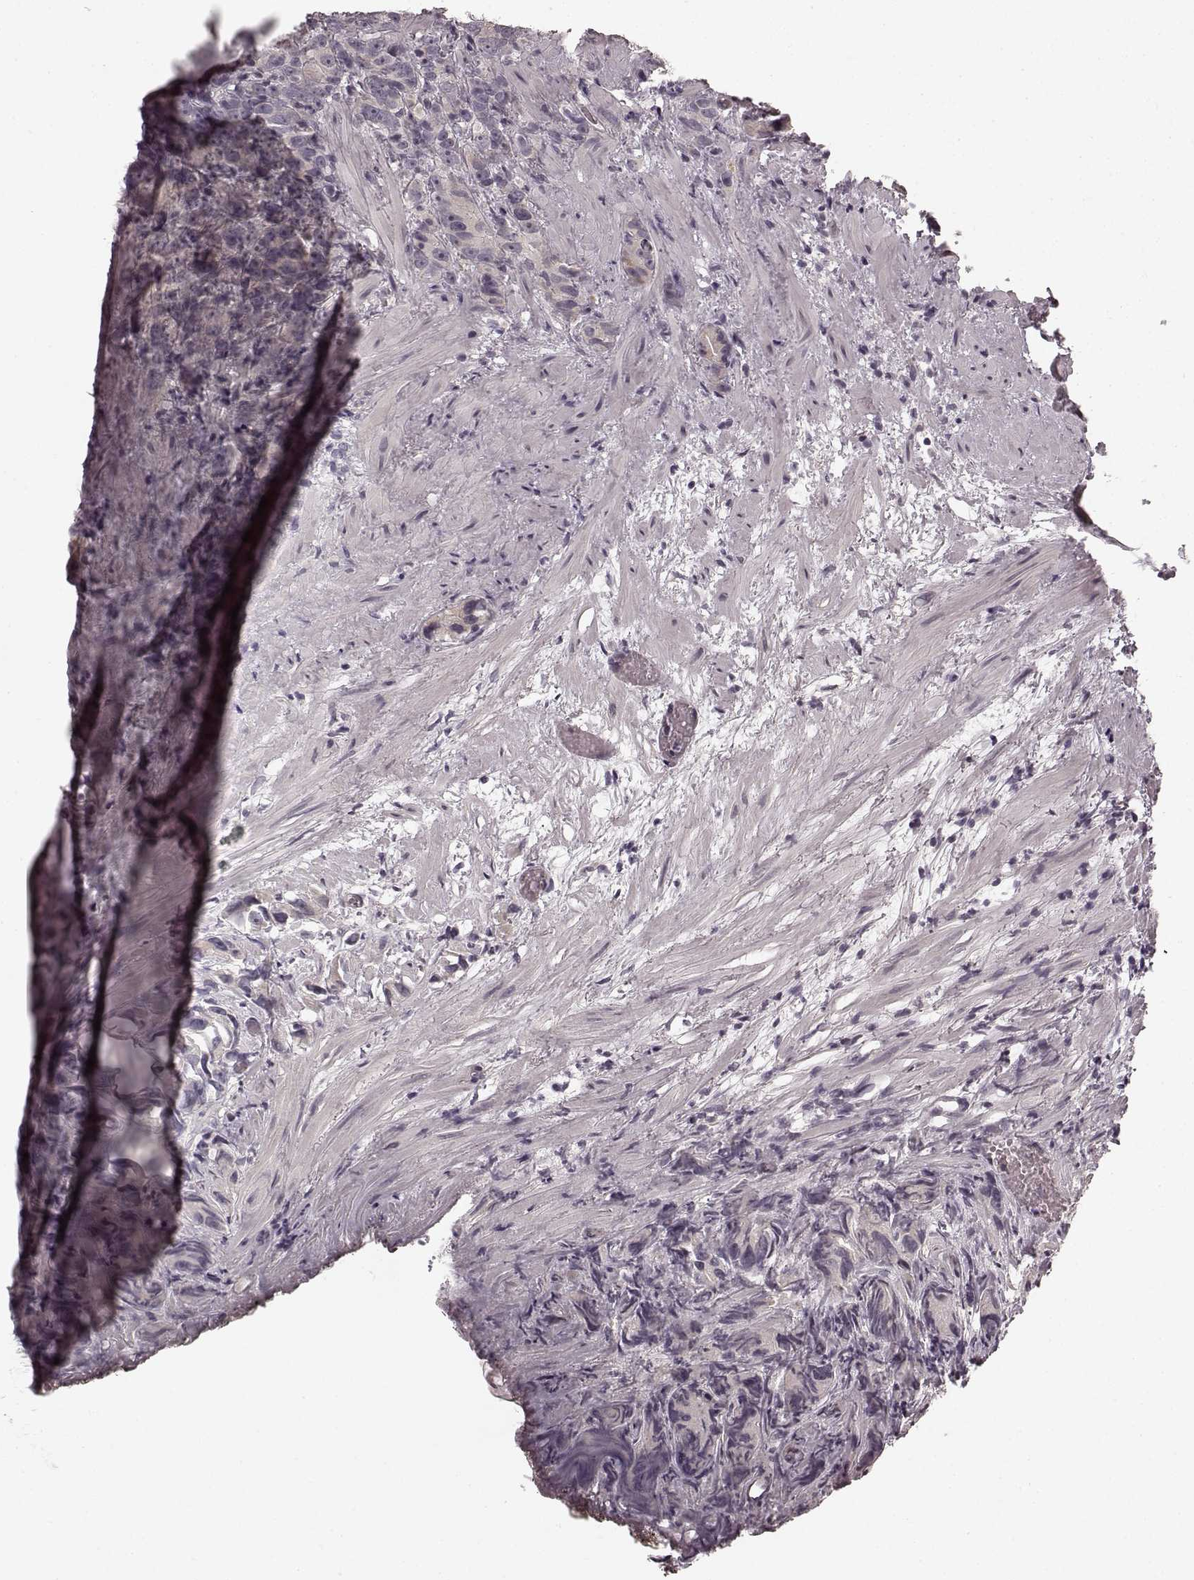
{"staining": {"intensity": "negative", "quantity": "none", "location": "none"}, "tissue": "prostate cancer", "cell_type": "Tumor cells", "image_type": "cancer", "snomed": [{"axis": "morphology", "description": "Adenocarcinoma, High grade"}, {"axis": "topography", "description": "Prostate"}], "caption": "Immunohistochemistry (IHC) of human prostate cancer demonstrates no expression in tumor cells.", "gene": "FAM234B", "patient": {"sex": "male", "age": 90}}